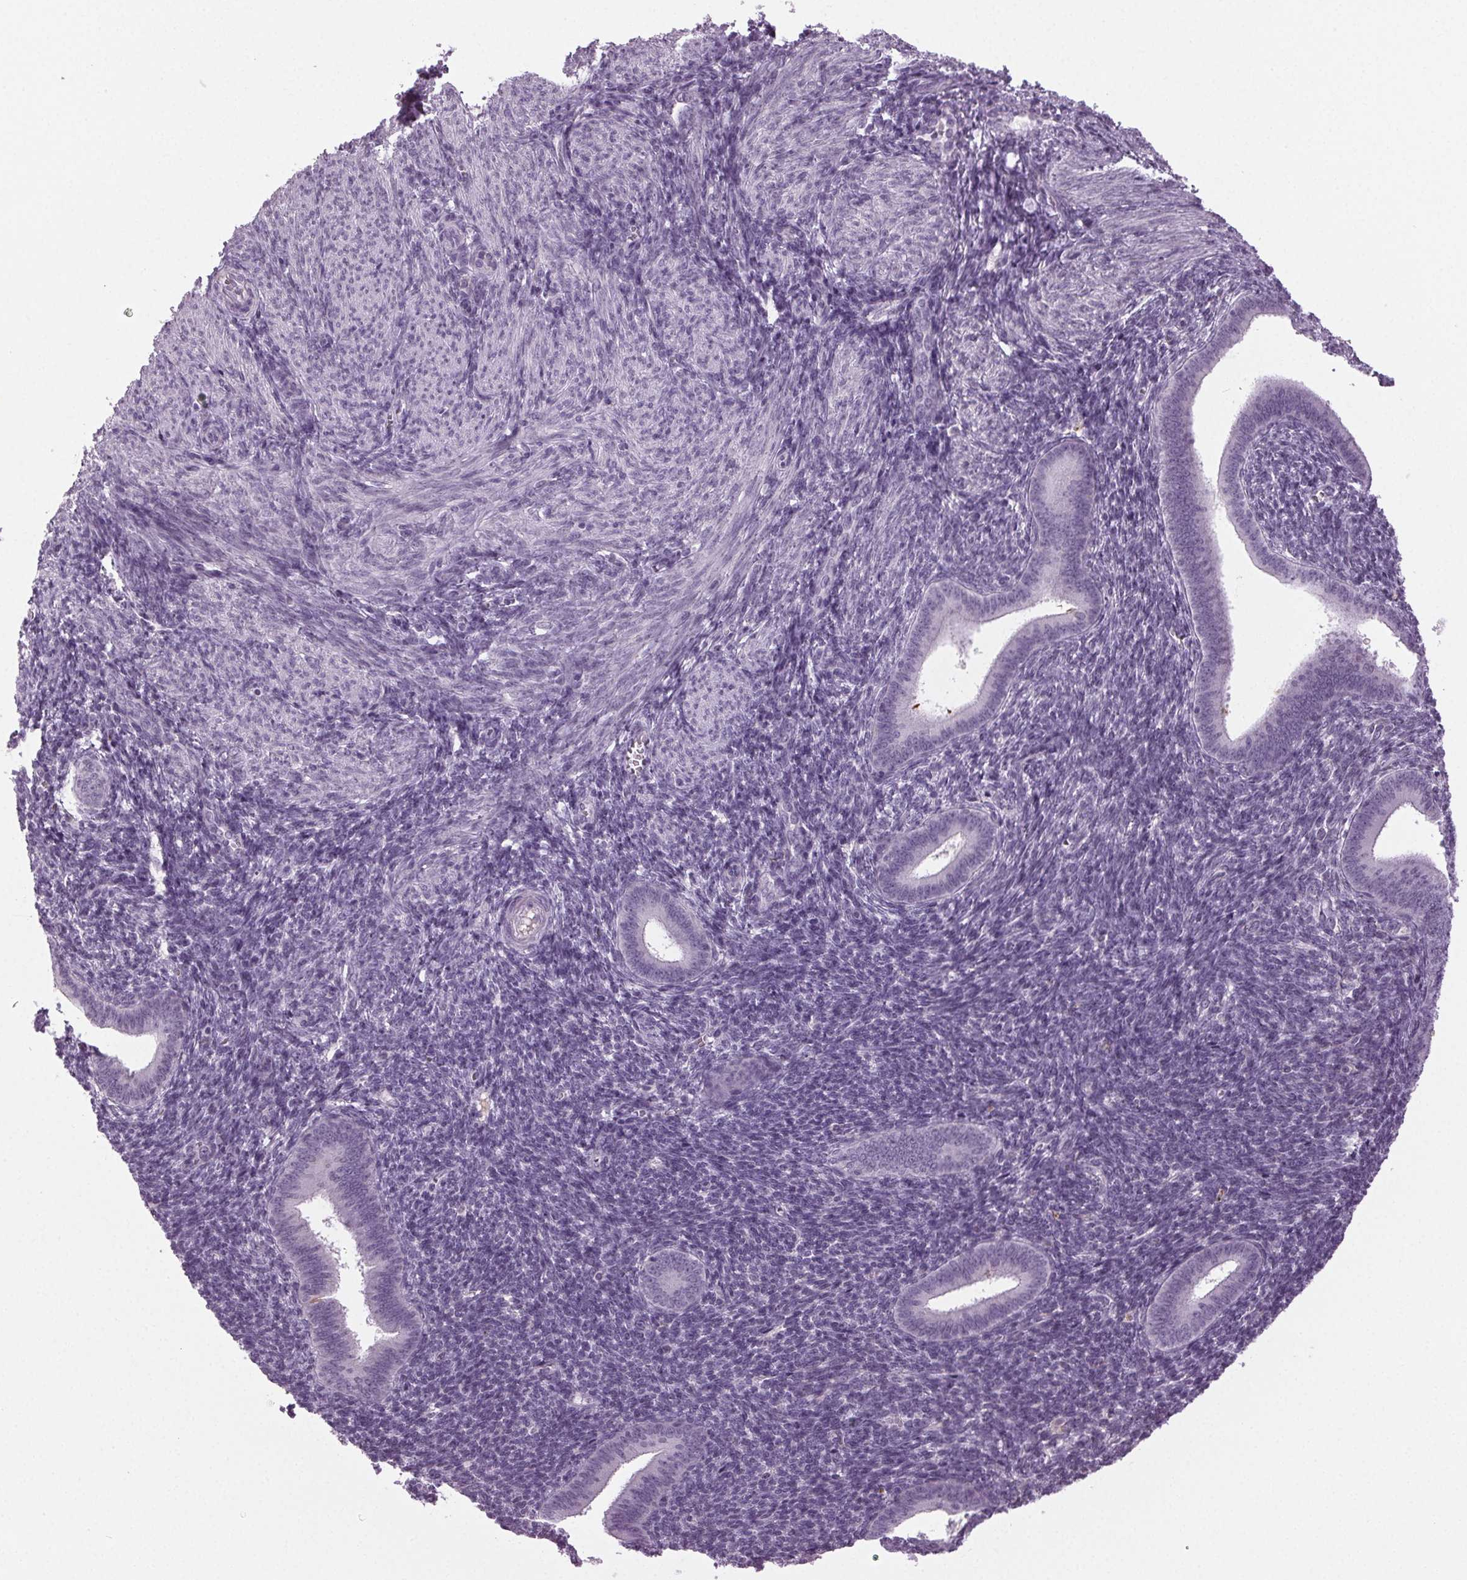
{"staining": {"intensity": "negative", "quantity": "none", "location": "none"}, "tissue": "endometrium", "cell_type": "Cells in endometrial stroma", "image_type": "normal", "snomed": [{"axis": "morphology", "description": "Normal tissue, NOS"}, {"axis": "topography", "description": "Endometrium"}], "caption": "The histopathology image demonstrates no significant staining in cells in endometrial stroma of endometrium. (Brightfield microscopy of DAB immunohistochemistry (IHC) at high magnification).", "gene": "DNAH12", "patient": {"sex": "female", "age": 25}}